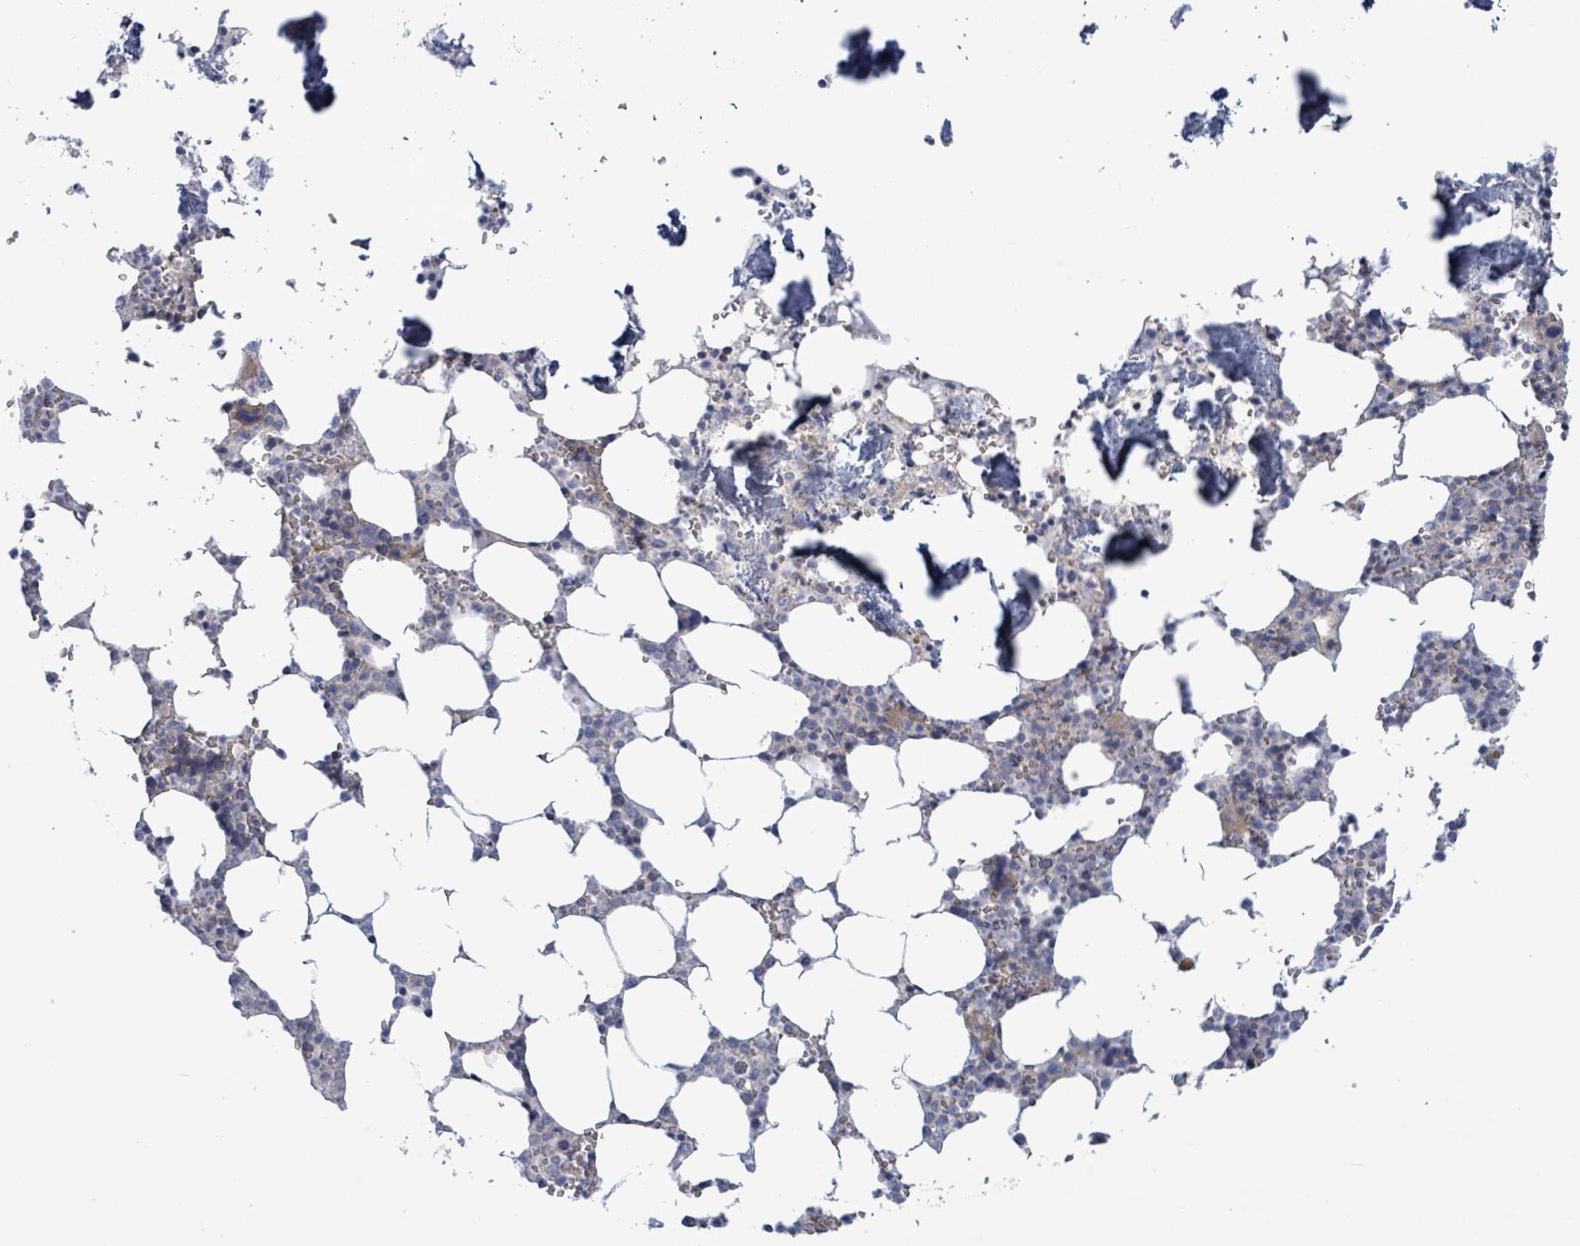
{"staining": {"intensity": "negative", "quantity": "none", "location": "none"}, "tissue": "bone marrow", "cell_type": "Hematopoietic cells", "image_type": "normal", "snomed": [{"axis": "morphology", "description": "Normal tissue, NOS"}, {"axis": "topography", "description": "Bone marrow"}], "caption": "Immunohistochemical staining of normal bone marrow displays no significant staining in hematopoietic cells.", "gene": "BSG", "patient": {"sex": "male", "age": 64}}